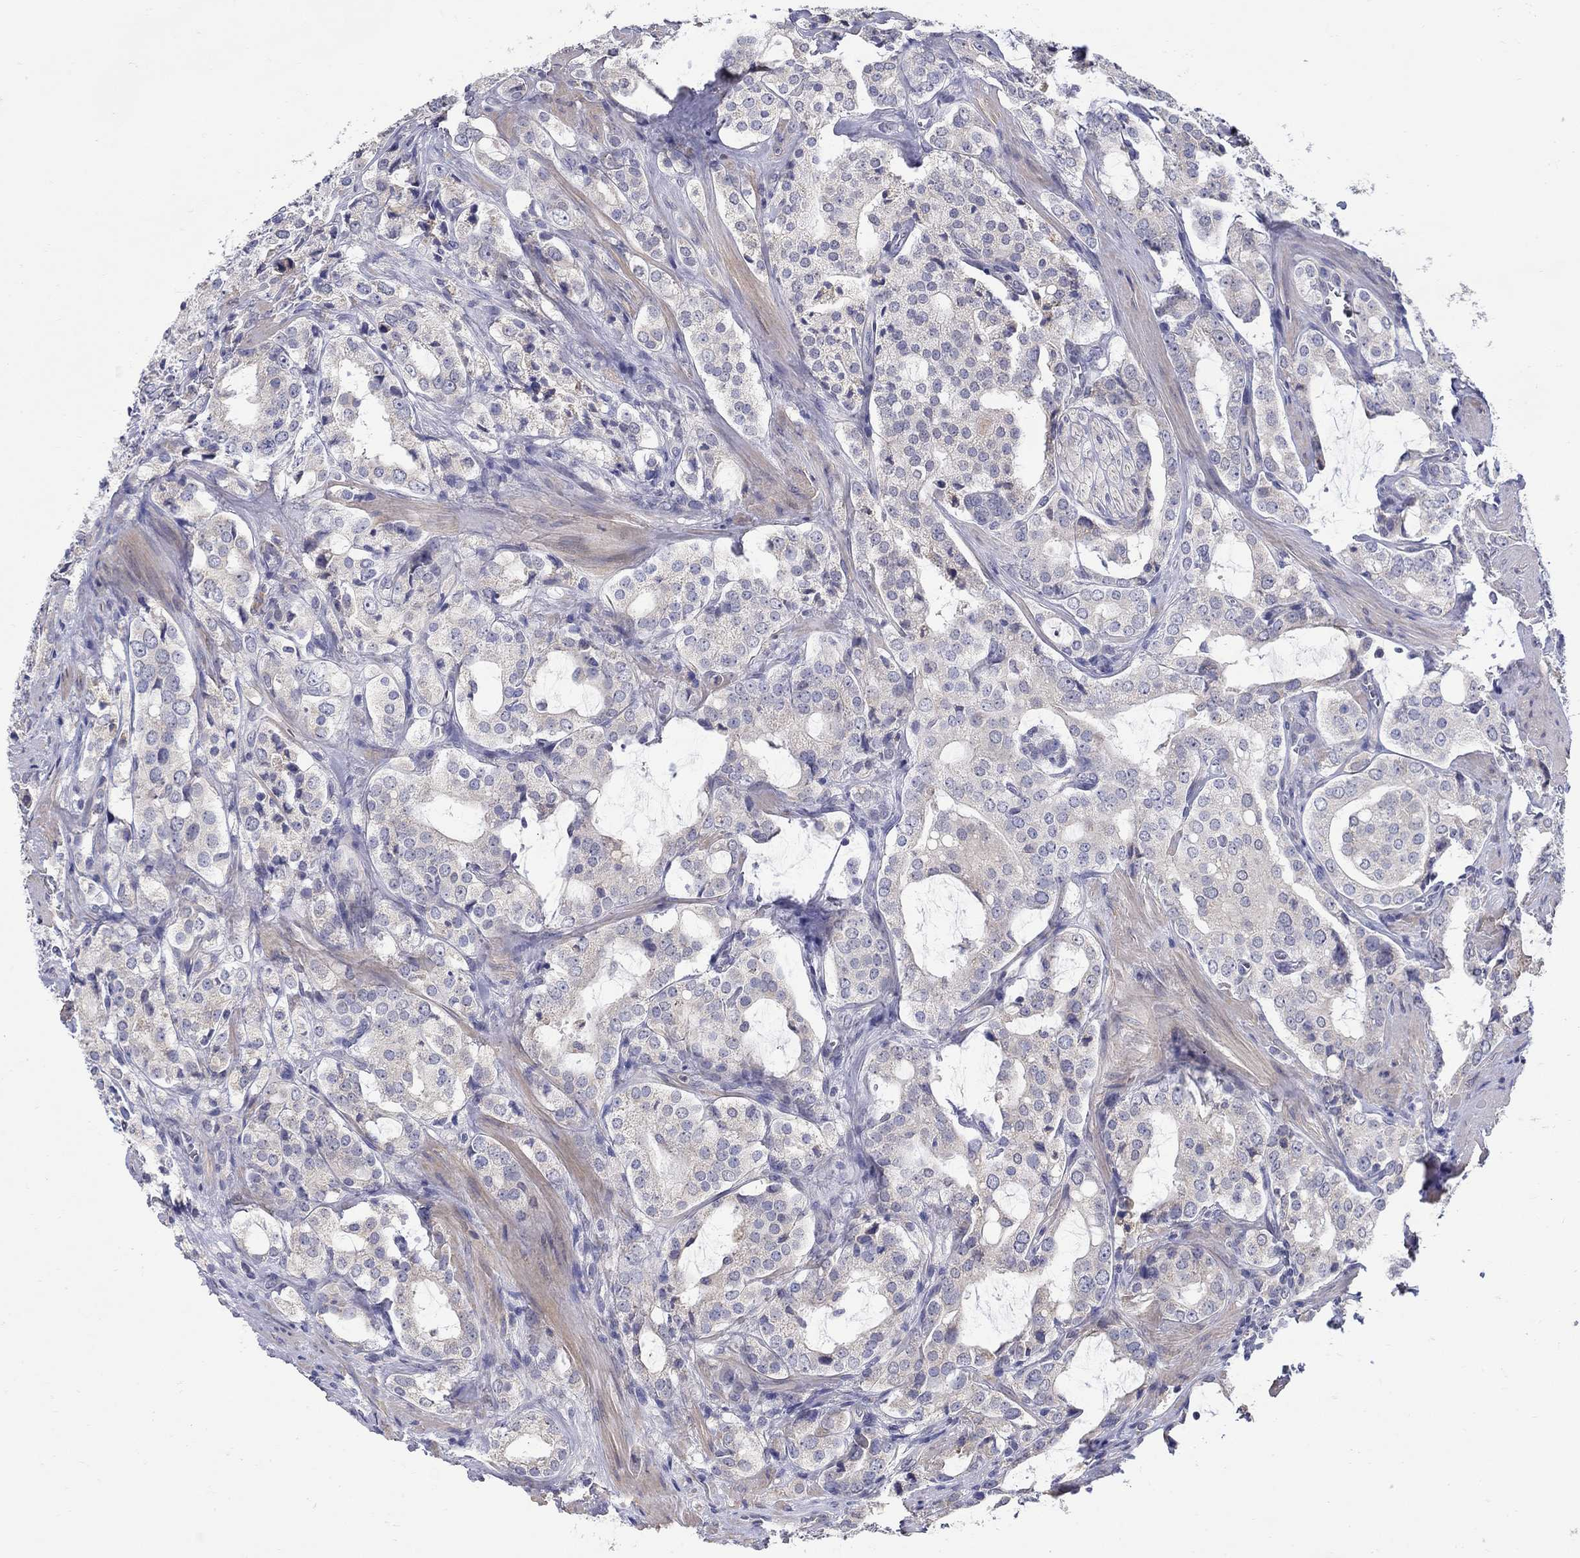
{"staining": {"intensity": "negative", "quantity": "none", "location": "none"}, "tissue": "prostate cancer", "cell_type": "Tumor cells", "image_type": "cancer", "snomed": [{"axis": "morphology", "description": "Adenocarcinoma, NOS"}, {"axis": "topography", "description": "Prostate"}], "caption": "Immunohistochemical staining of human prostate cancer displays no significant staining in tumor cells. Brightfield microscopy of IHC stained with DAB (3,3'-diaminobenzidine) (brown) and hematoxylin (blue), captured at high magnification.", "gene": "ABCA4", "patient": {"sex": "male", "age": 66}}